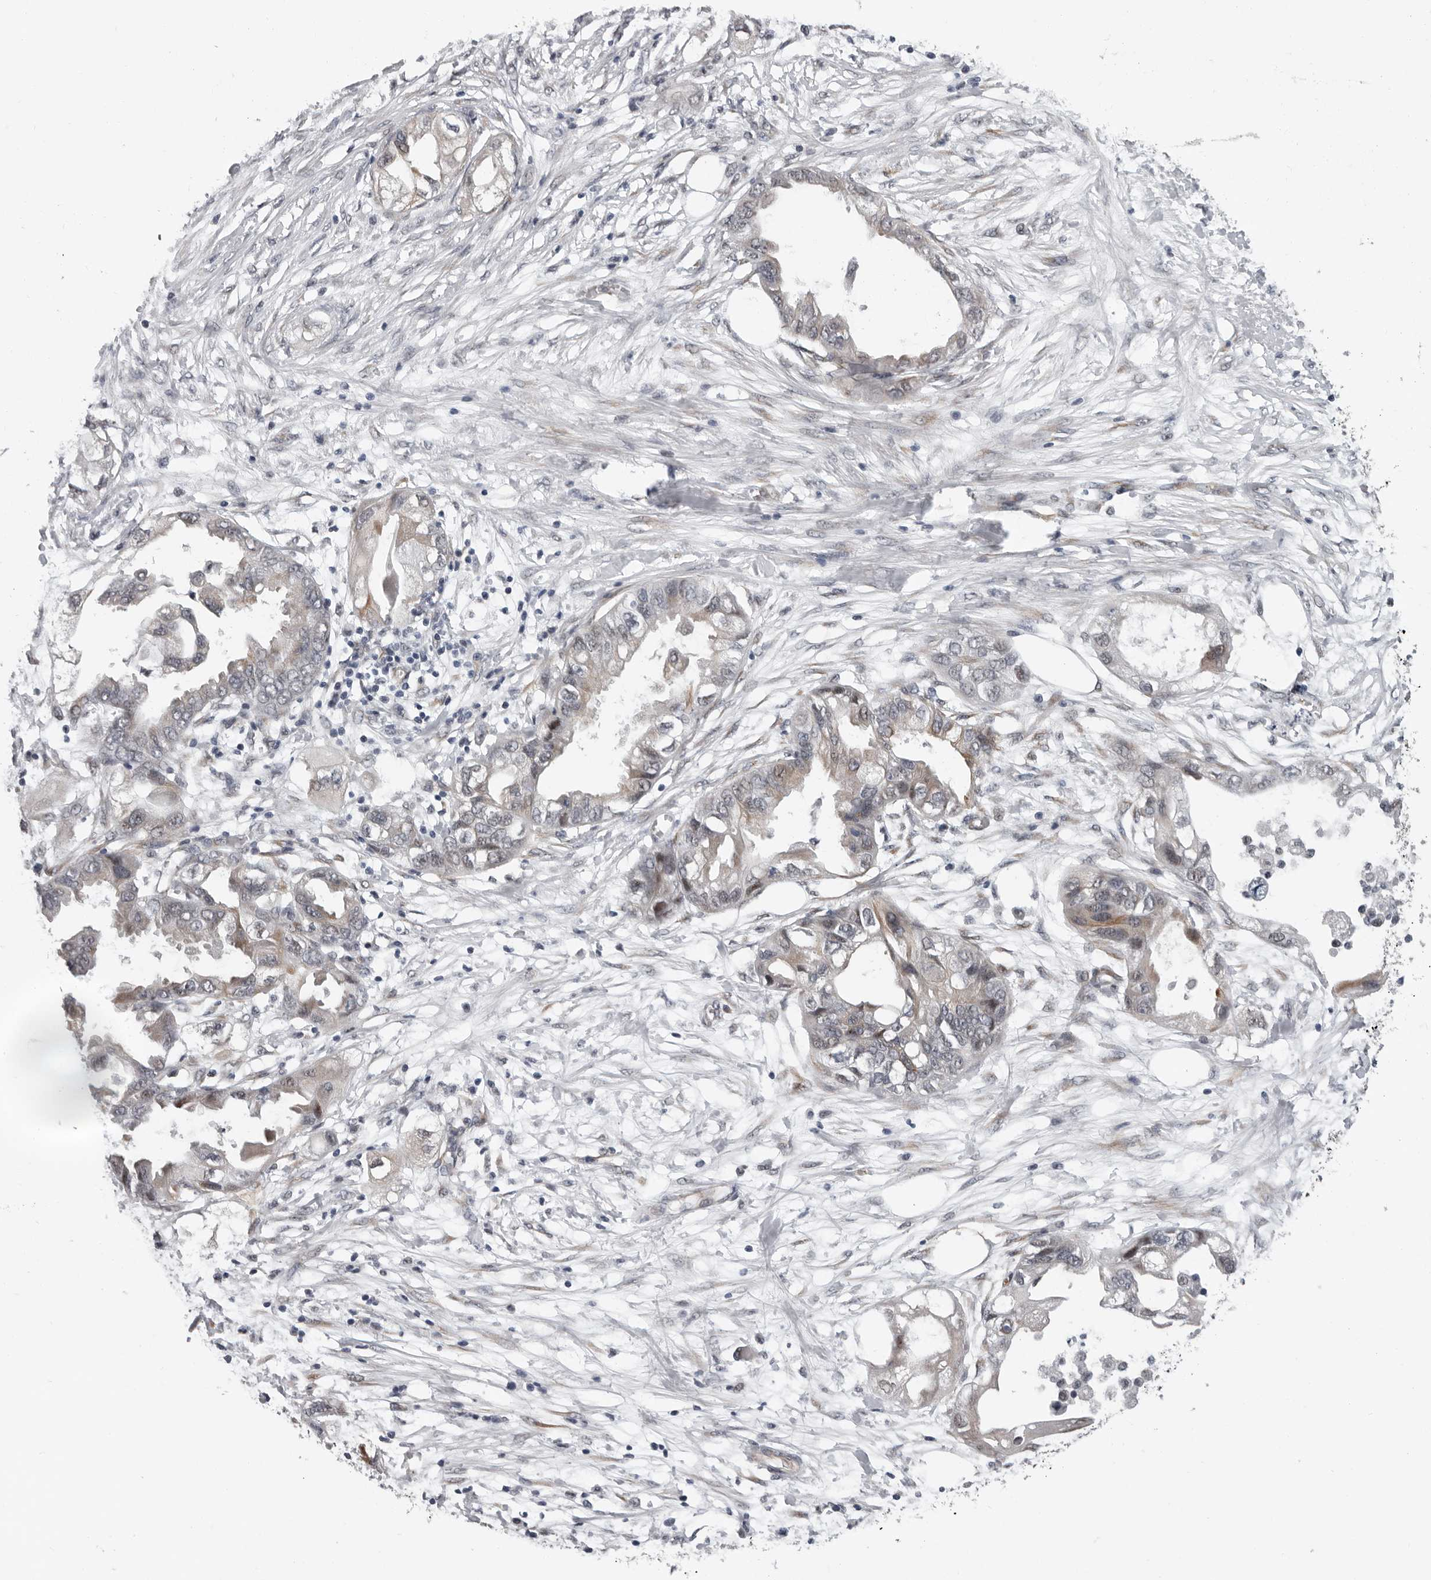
{"staining": {"intensity": "weak", "quantity": "<25%", "location": "cytoplasmic/membranous"}, "tissue": "endometrial cancer", "cell_type": "Tumor cells", "image_type": "cancer", "snomed": [{"axis": "morphology", "description": "Adenocarcinoma, NOS"}, {"axis": "morphology", "description": "Adenocarcinoma, metastatic, NOS"}, {"axis": "topography", "description": "Adipose tissue"}, {"axis": "topography", "description": "Endometrium"}], "caption": "Protein analysis of endometrial cancer displays no significant expression in tumor cells.", "gene": "RALGPS2", "patient": {"sex": "female", "age": 67}}